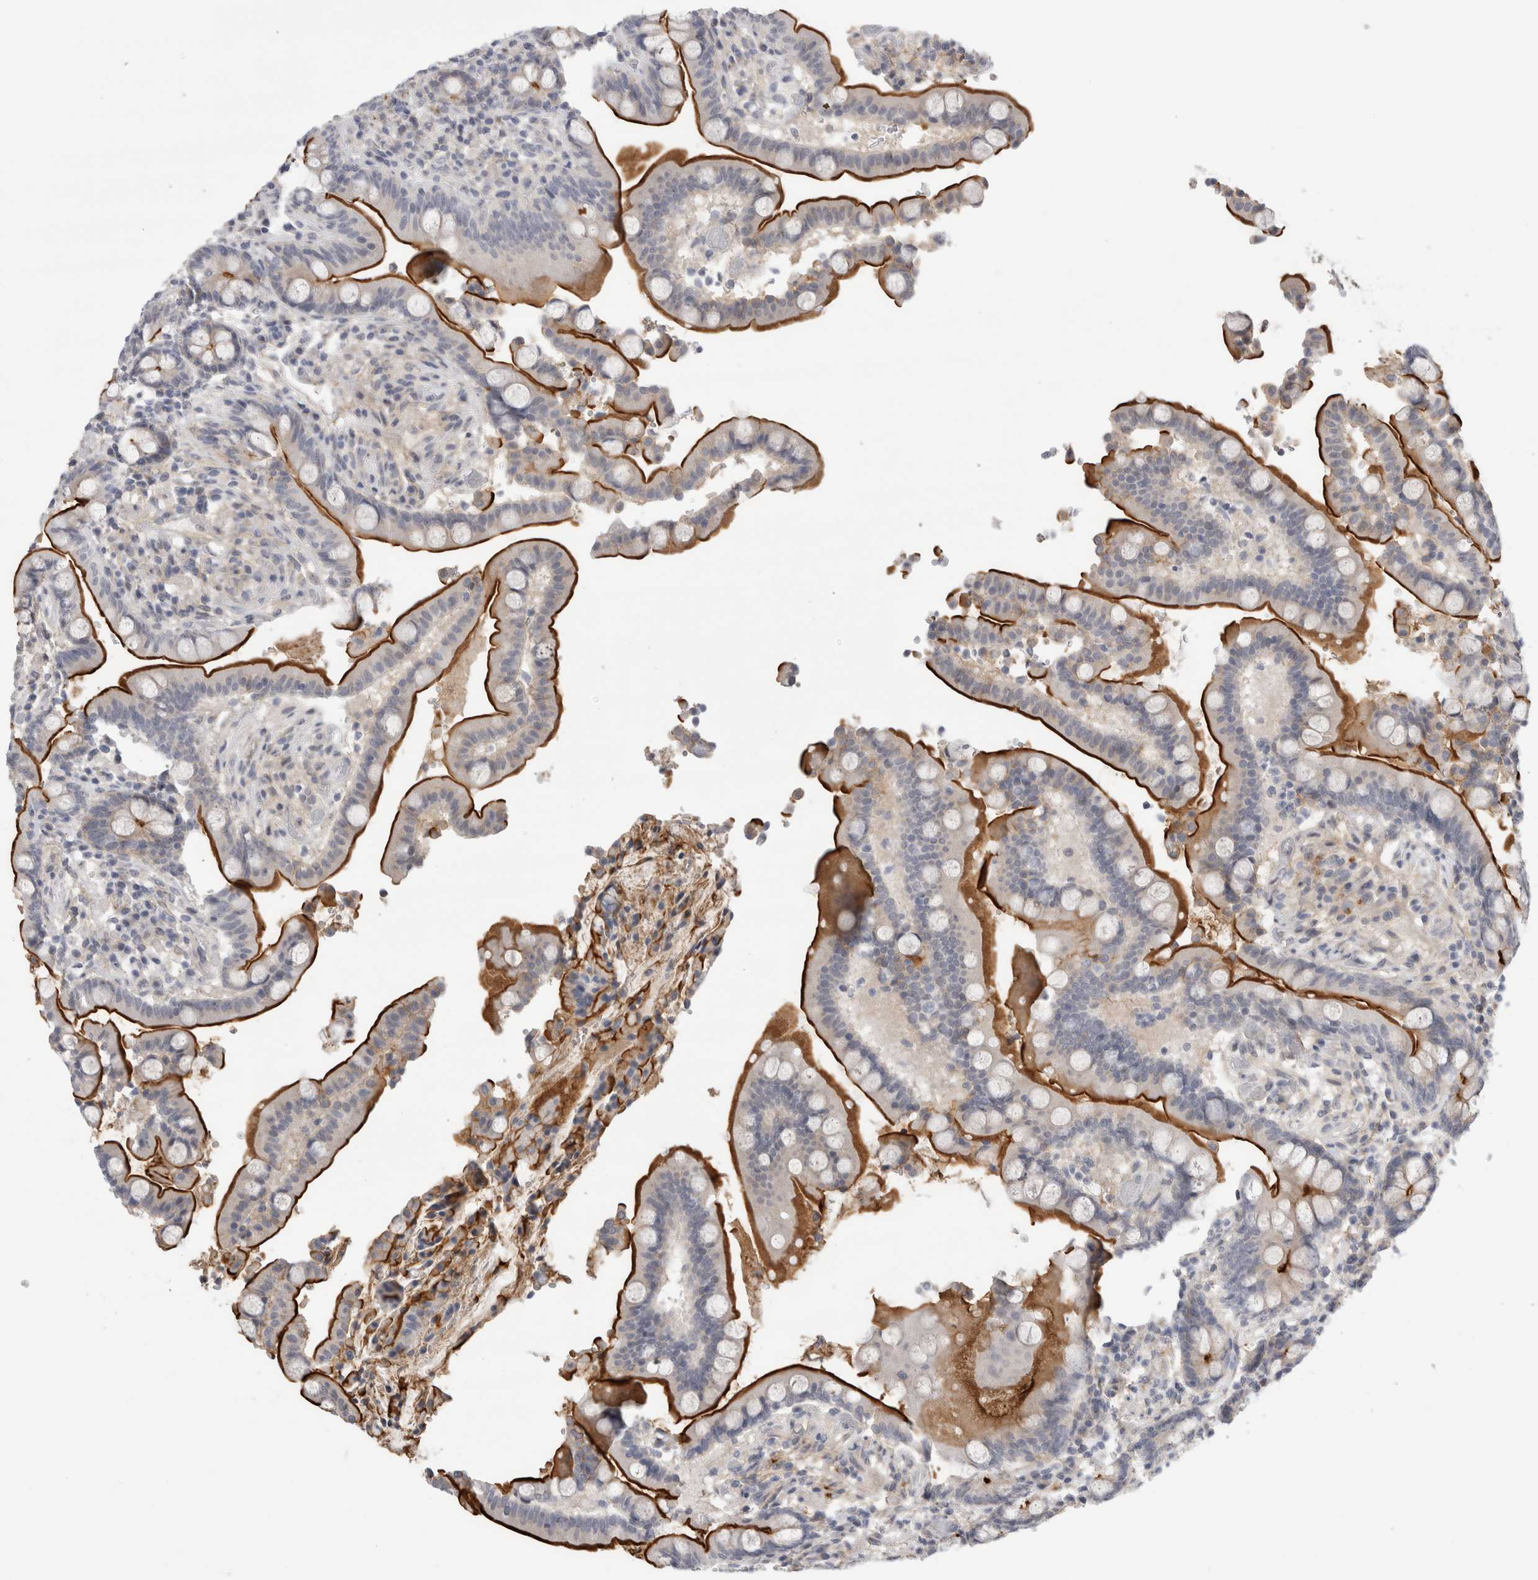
{"staining": {"intensity": "negative", "quantity": "none", "location": "none"}, "tissue": "colon", "cell_type": "Endothelial cells", "image_type": "normal", "snomed": [{"axis": "morphology", "description": "Normal tissue, NOS"}, {"axis": "topography", "description": "Colon"}], "caption": "IHC histopathology image of unremarkable colon: human colon stained with DAB (3,3'-diaminobenzidine) shows no significant protein expression in endothelial cells. Nuclei are stained in blue.", "gene": "VANGL1", "patient": {"sex": "male", "age": 73}}